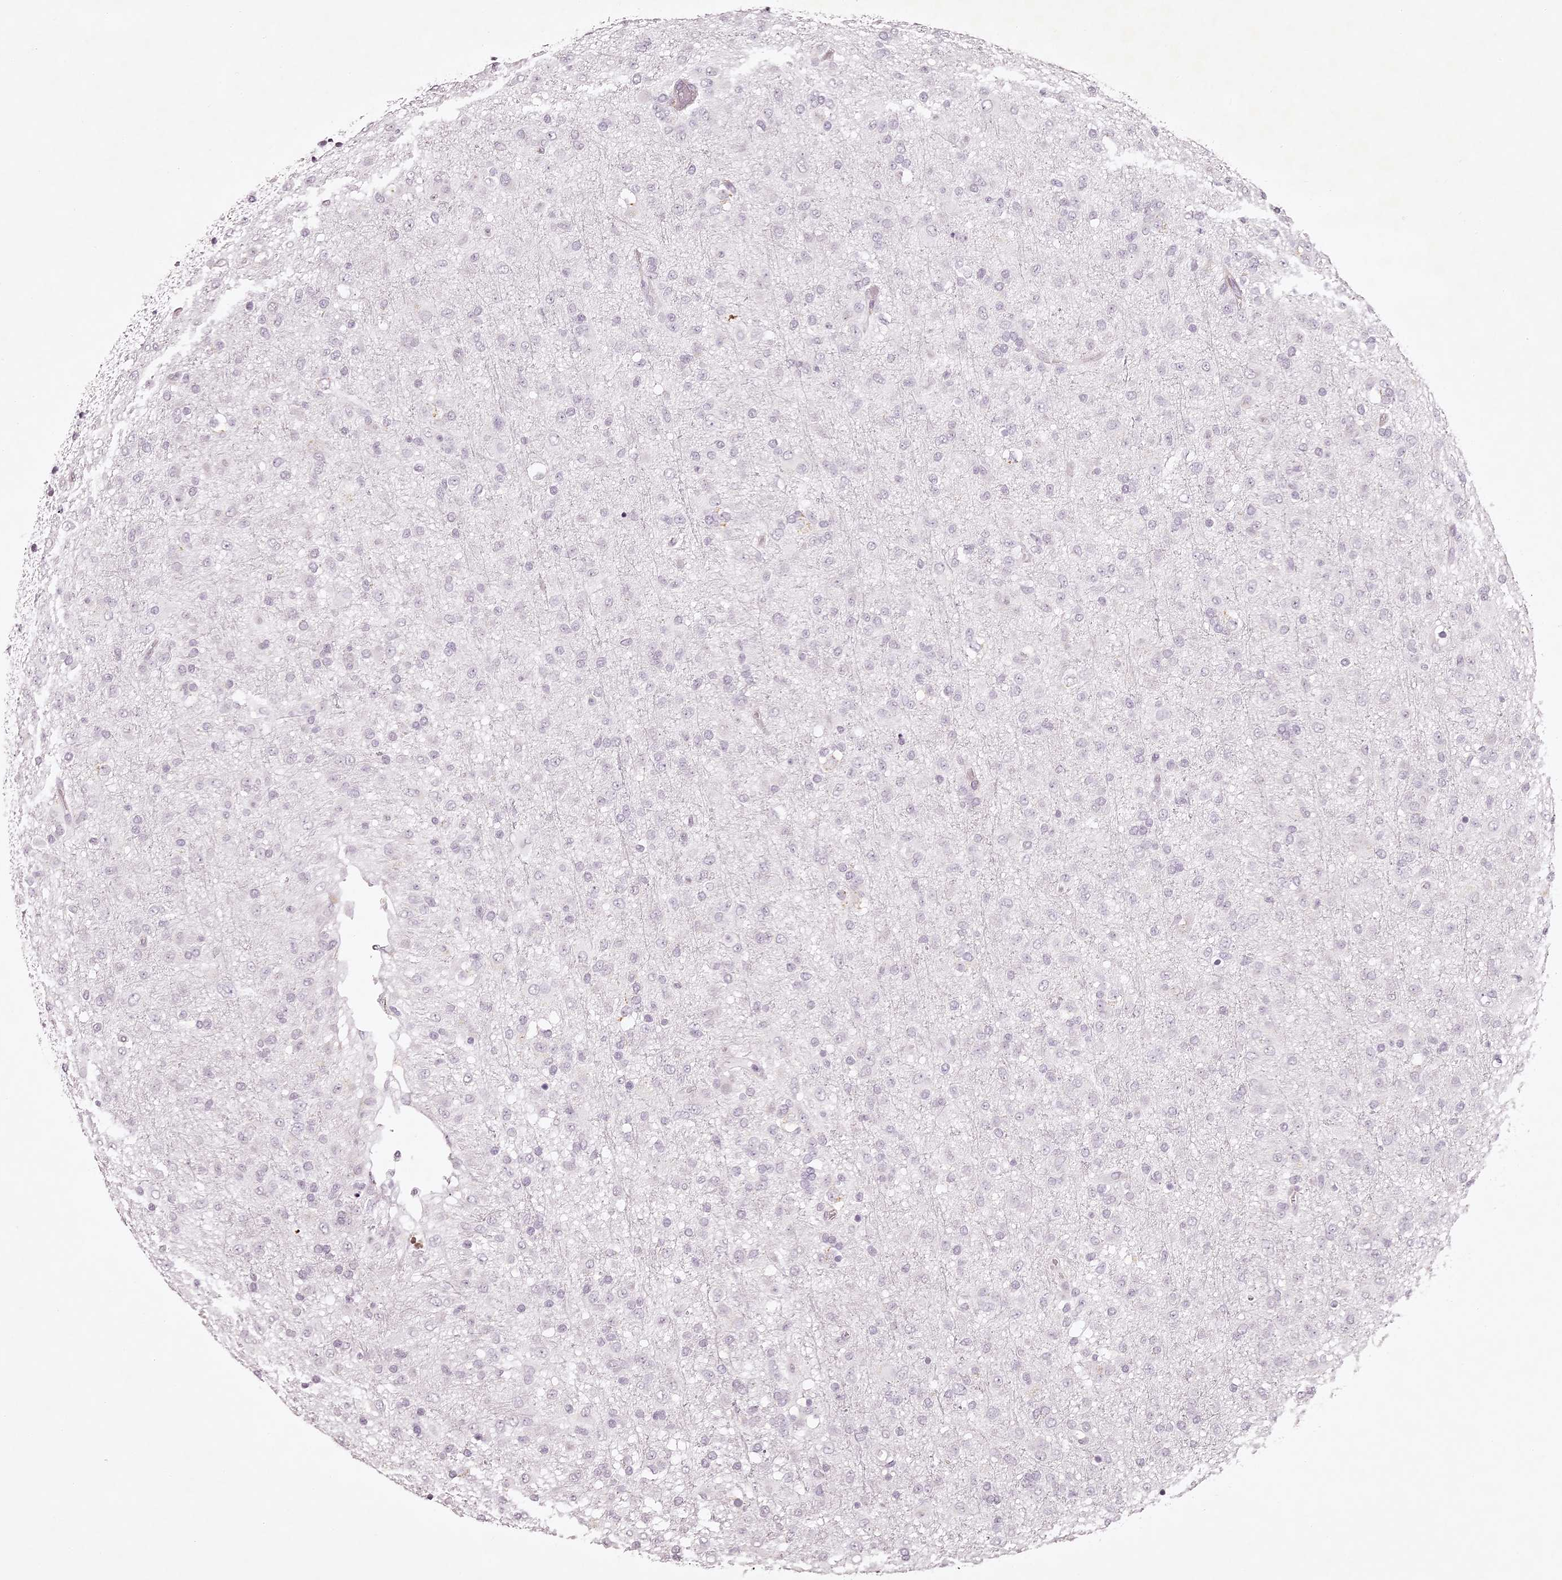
{"staining": {"intensity": "negative", "quantity": "none", "location": "none"}, "tissue": "glioma", "cell_type": "Tumor cells", "image_type": "cancer", "snomed": [{"axis": "morphology", "description": "Glioma, malignant, Low grade"}, {"axis": "topography", "description": "Brain"}], "caption": "Tumor cells show no significant protein positivity in malignant low-grade glioma.", "gene": "ELAPOR1", "patient": {"sex": "male", "age": 65}}